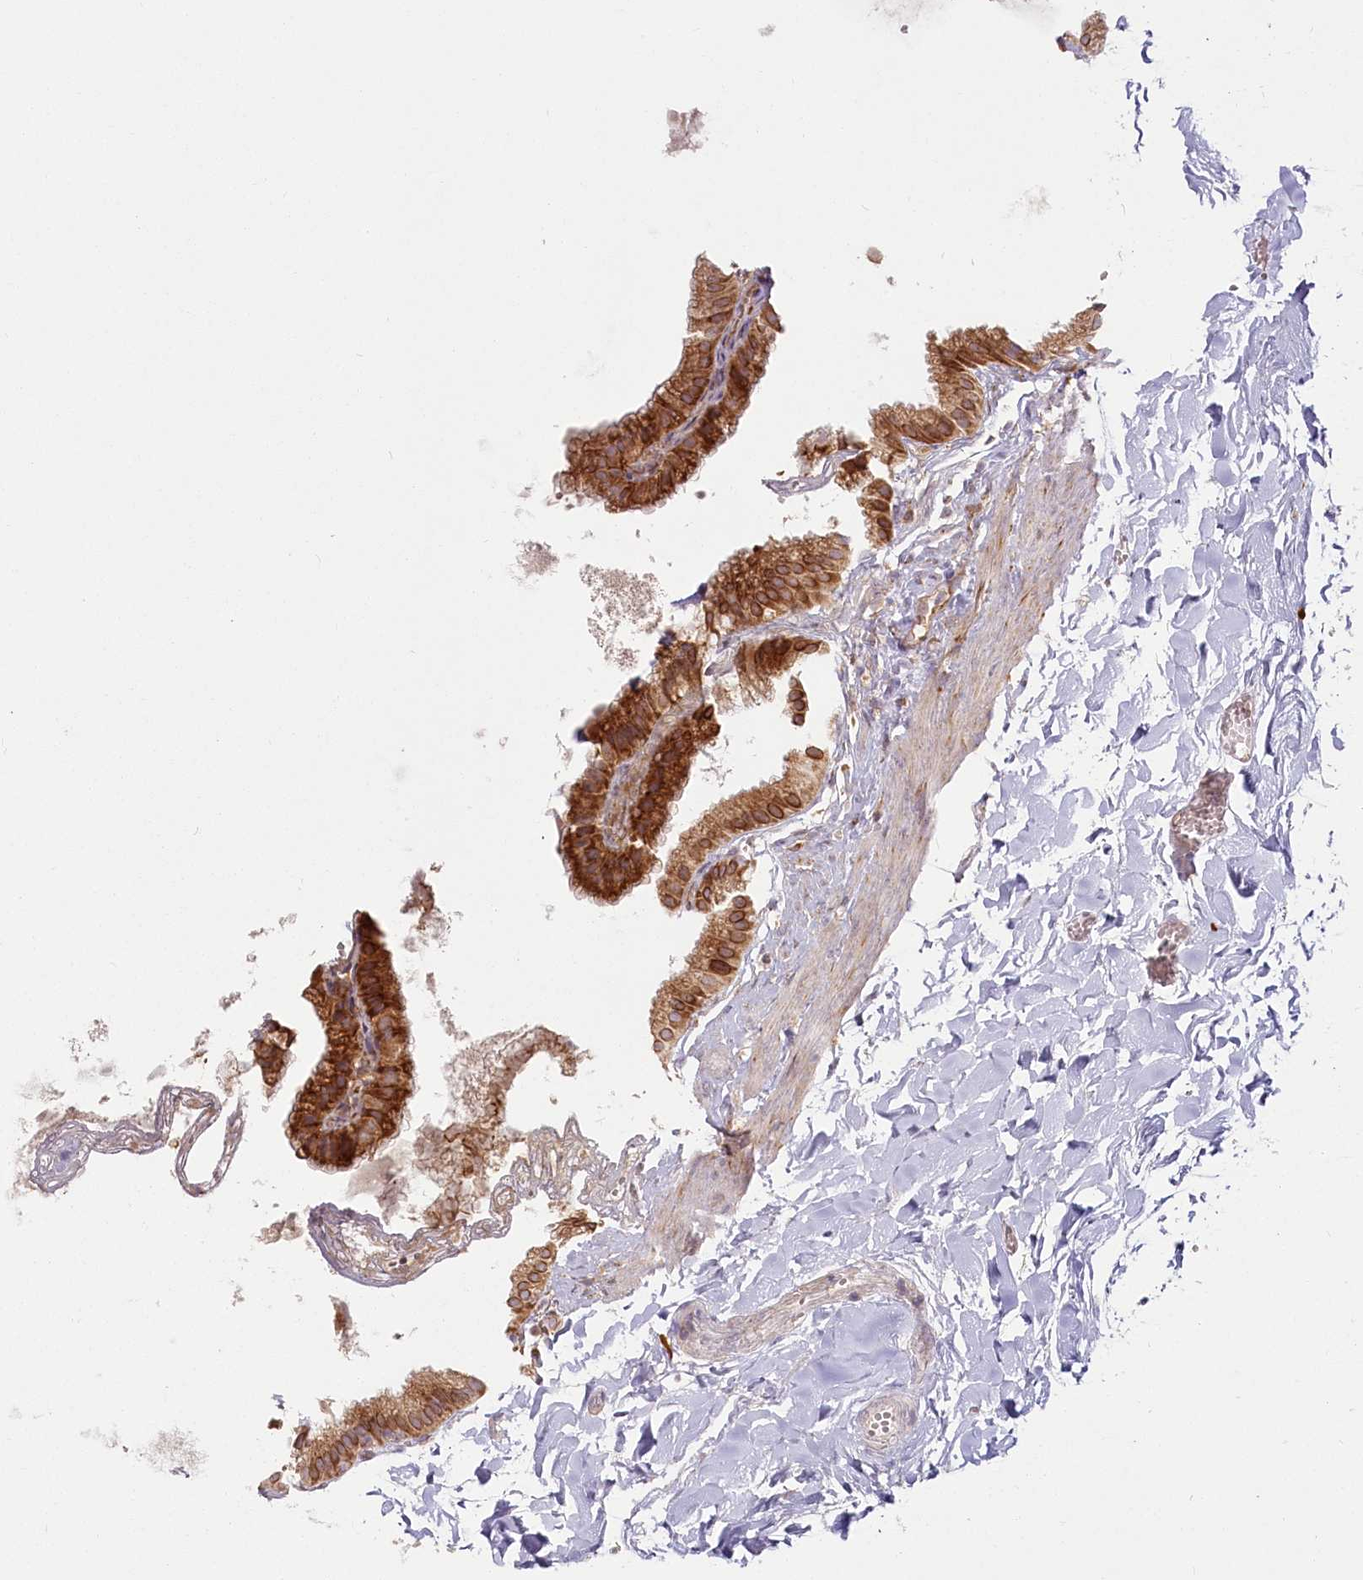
{"staining": {"intensity": "strong", "quantity": ">75%", "location": "cytoplasmic/membranous"}, "tissue": "gallbladder", "cell_type": "Glandular cells", "image_type": "normal", "snomed": [{"axis": "morphology", "description": "Normal tissue, NOS"}, {"axis": "topography", "description": "Gallbladder"}], "caption": "Gallbladder stained with DAB (3,3'-diaminobenzidine) immunohistochemistry (IHC) reveals high levels of strong cytoplasmic/membranous staining in approximately >75% of glandular cells.", "gene": "HARS2", "patient": {"sex": "male", "age": 38}}